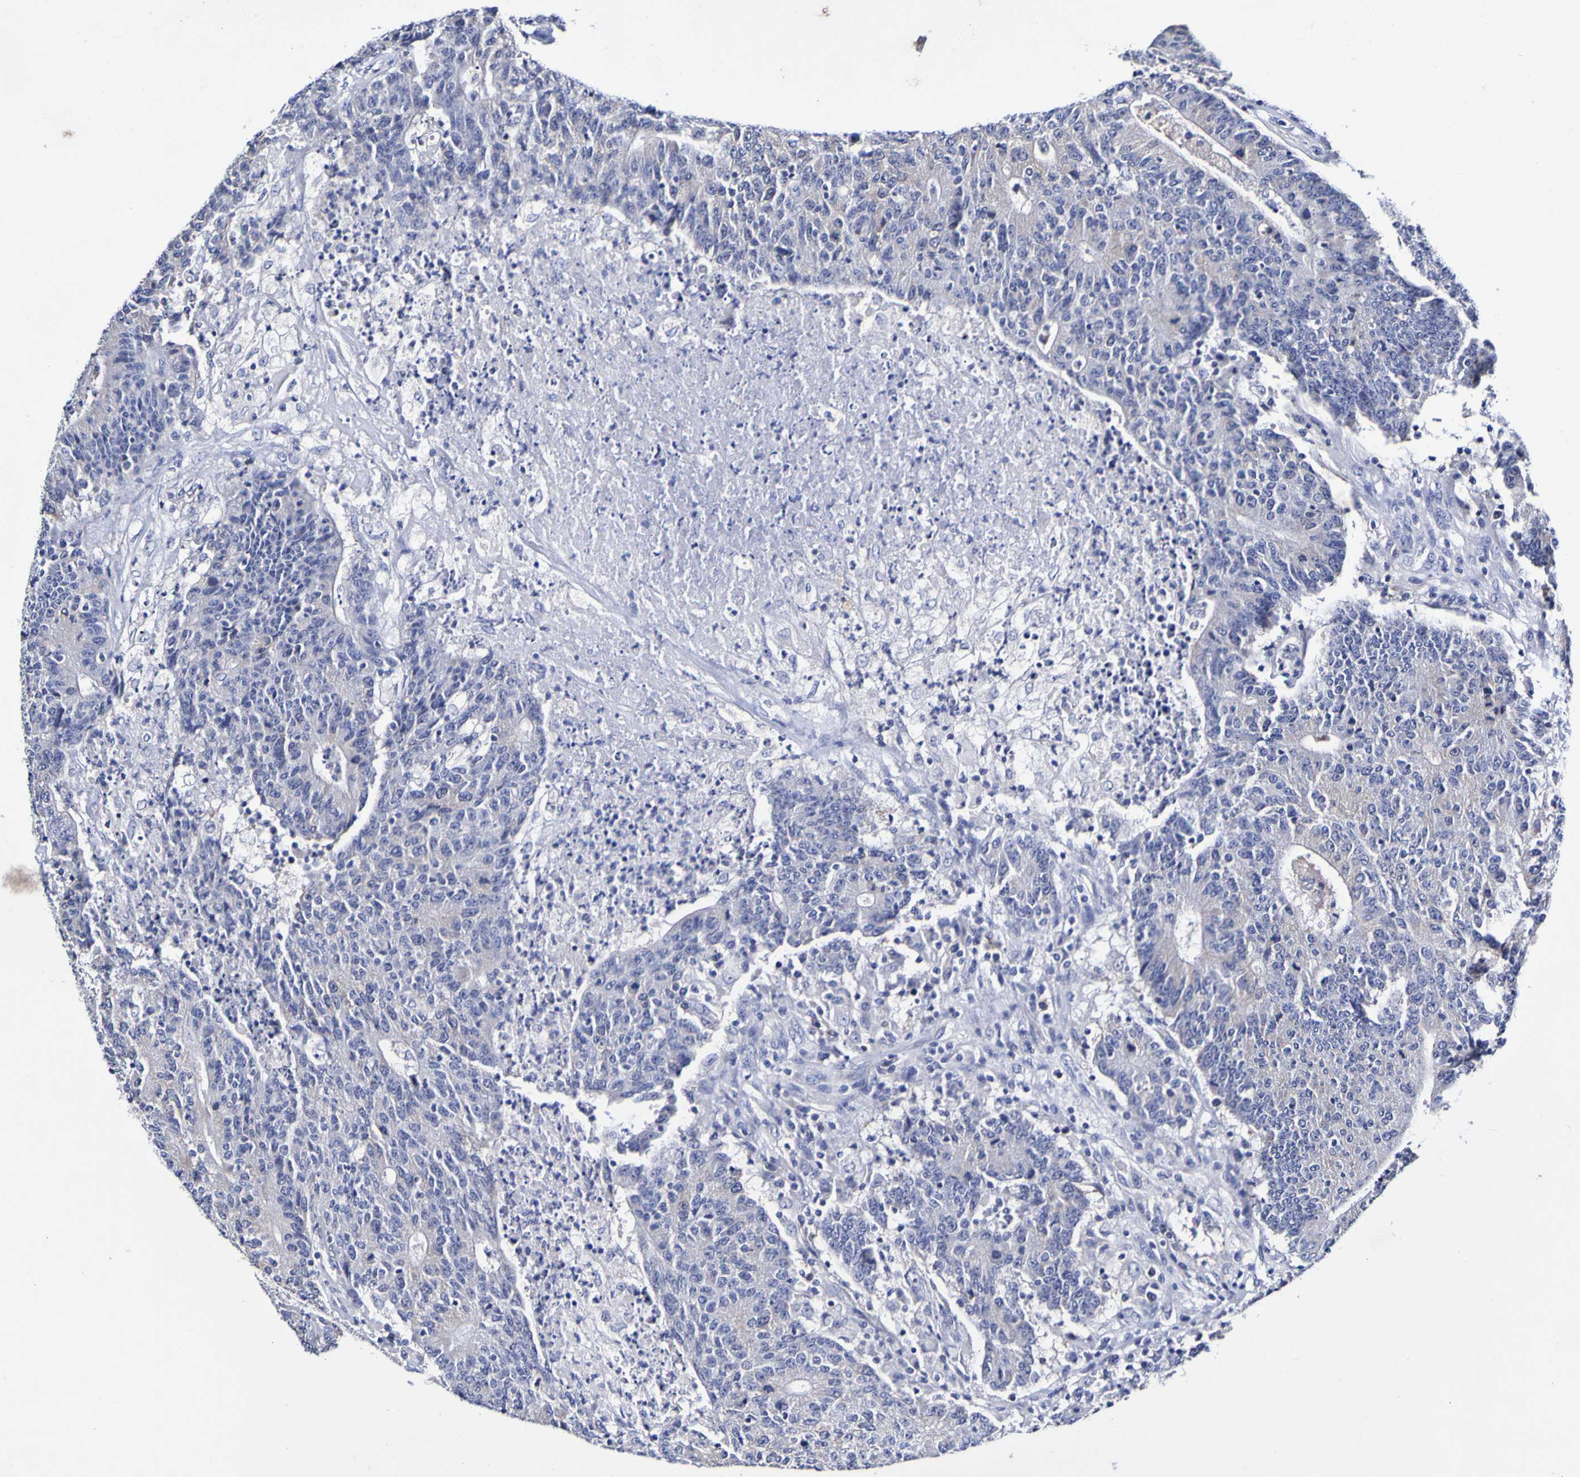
{"staining": {"intensity": "negative", "quantity": "none", "location": "none"}, "tissue": "colorectal cancer", "cell_type": "Tumor cells", "image_type": "cancer", "snomed": [{"axis": "morphology", "description": "Normal tissue, NOS"}, {"axis": "morphology", "description": "Adenocarcinoma, NOS"}, {"axis": "topography", "description": "Colon"}], "caption": "This is an immunohistochemistry (IHC) micrograph of human adenocarcinoma (colorectal). There is no positivity in tumor cells.", "gene": "ACVR1C", "patient": {"sex": "female", "age": 75}}